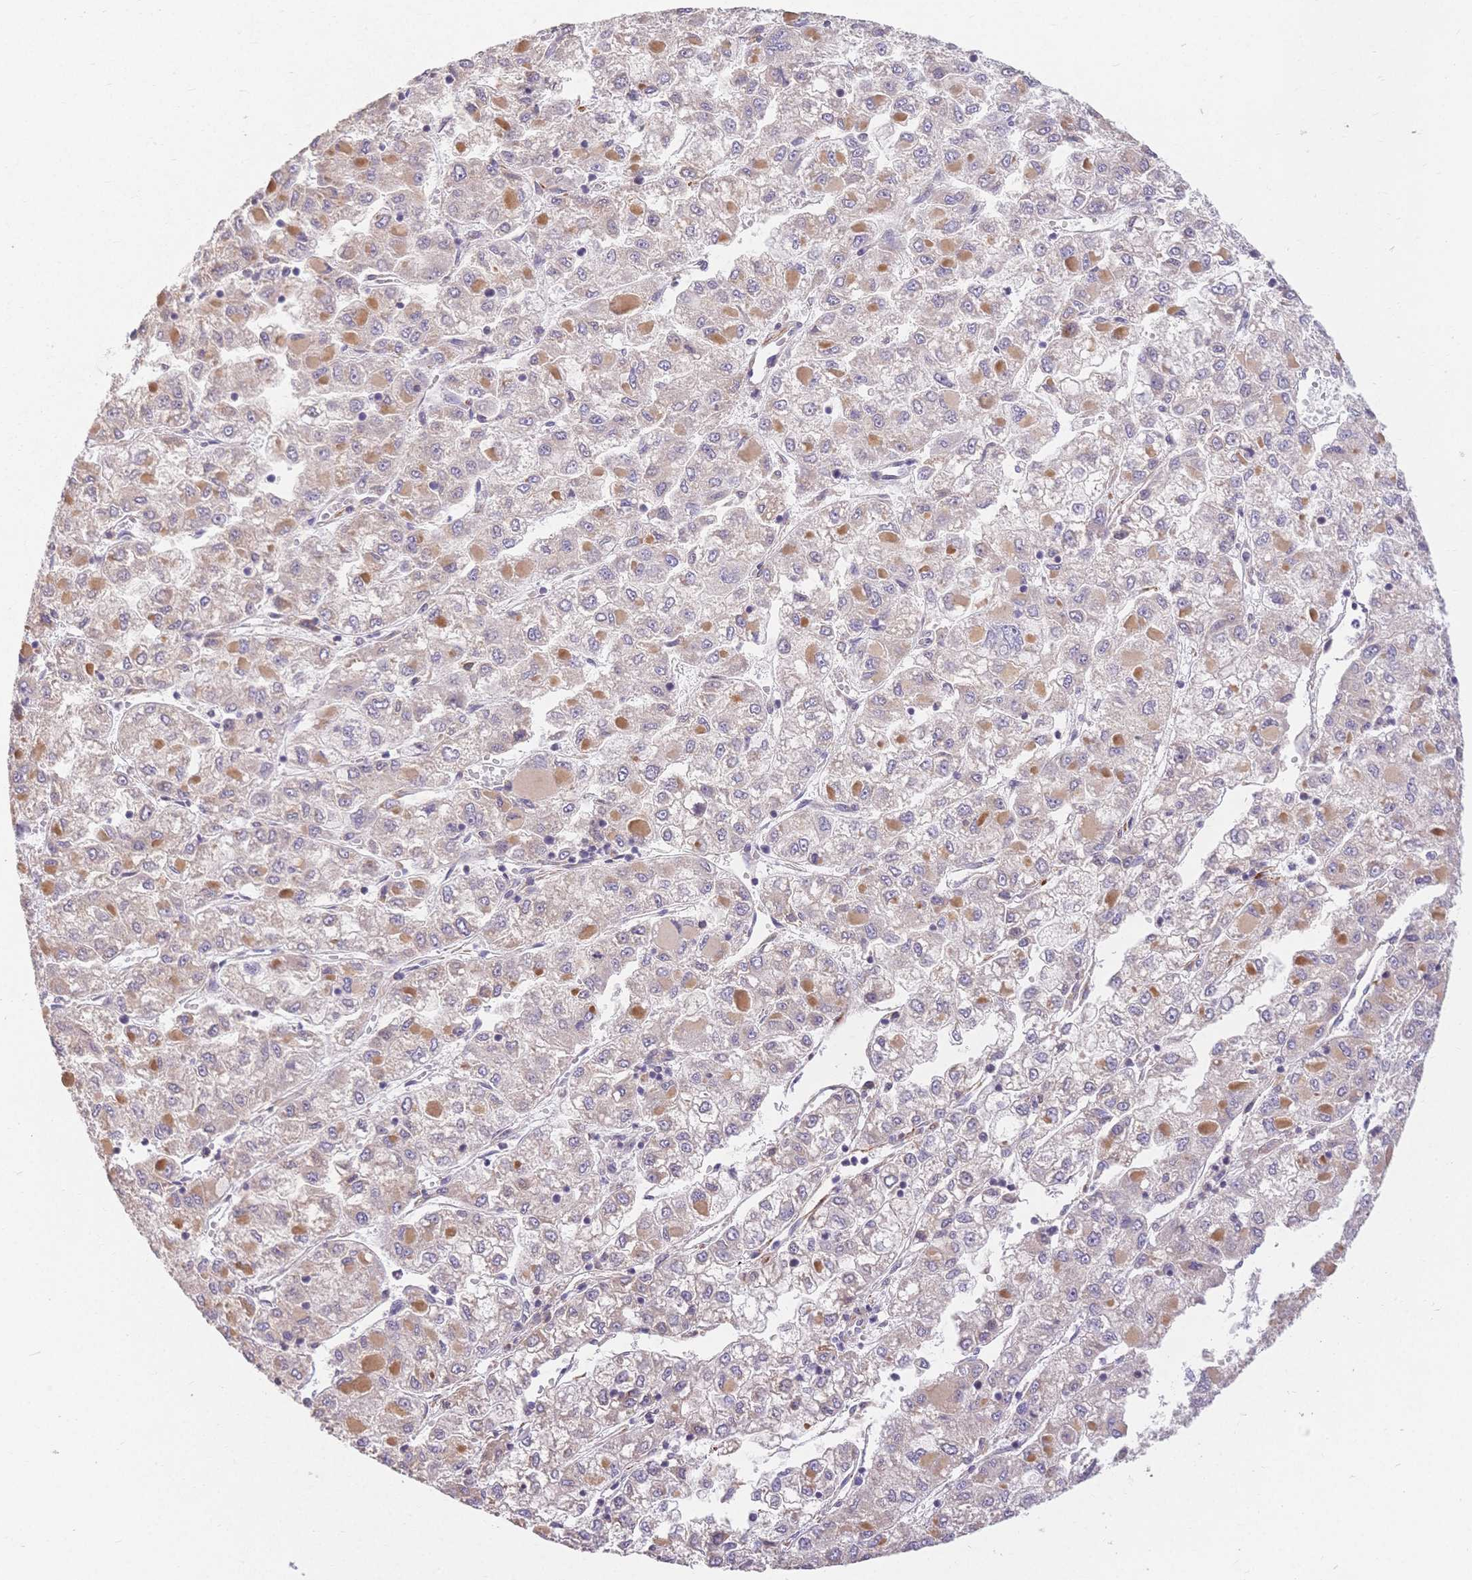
{"staining": {"intensity": "moderate", "quantity": "<25%", "location": "cytoplasmic/membranous"}, "tissue": "liver cancer", "cell_type": "Tumor cells", "image_type": "cancer", "snomed": [{"axis": "morphology", "description": "Carcinoma, Hepatocellular, NOS"}, {"axis": "topography", "description": "Liver"}], "caption": "An immunohistochemistry micrograph of tumor tissue is shown. Protein staining in brown shows moderate cytoplasmic/membranous positivity in hepatocellular carcinoma (liver) within tumor cells.", "gene": "HS3ST5", "patient": {"sex": "male", "age": 40}}